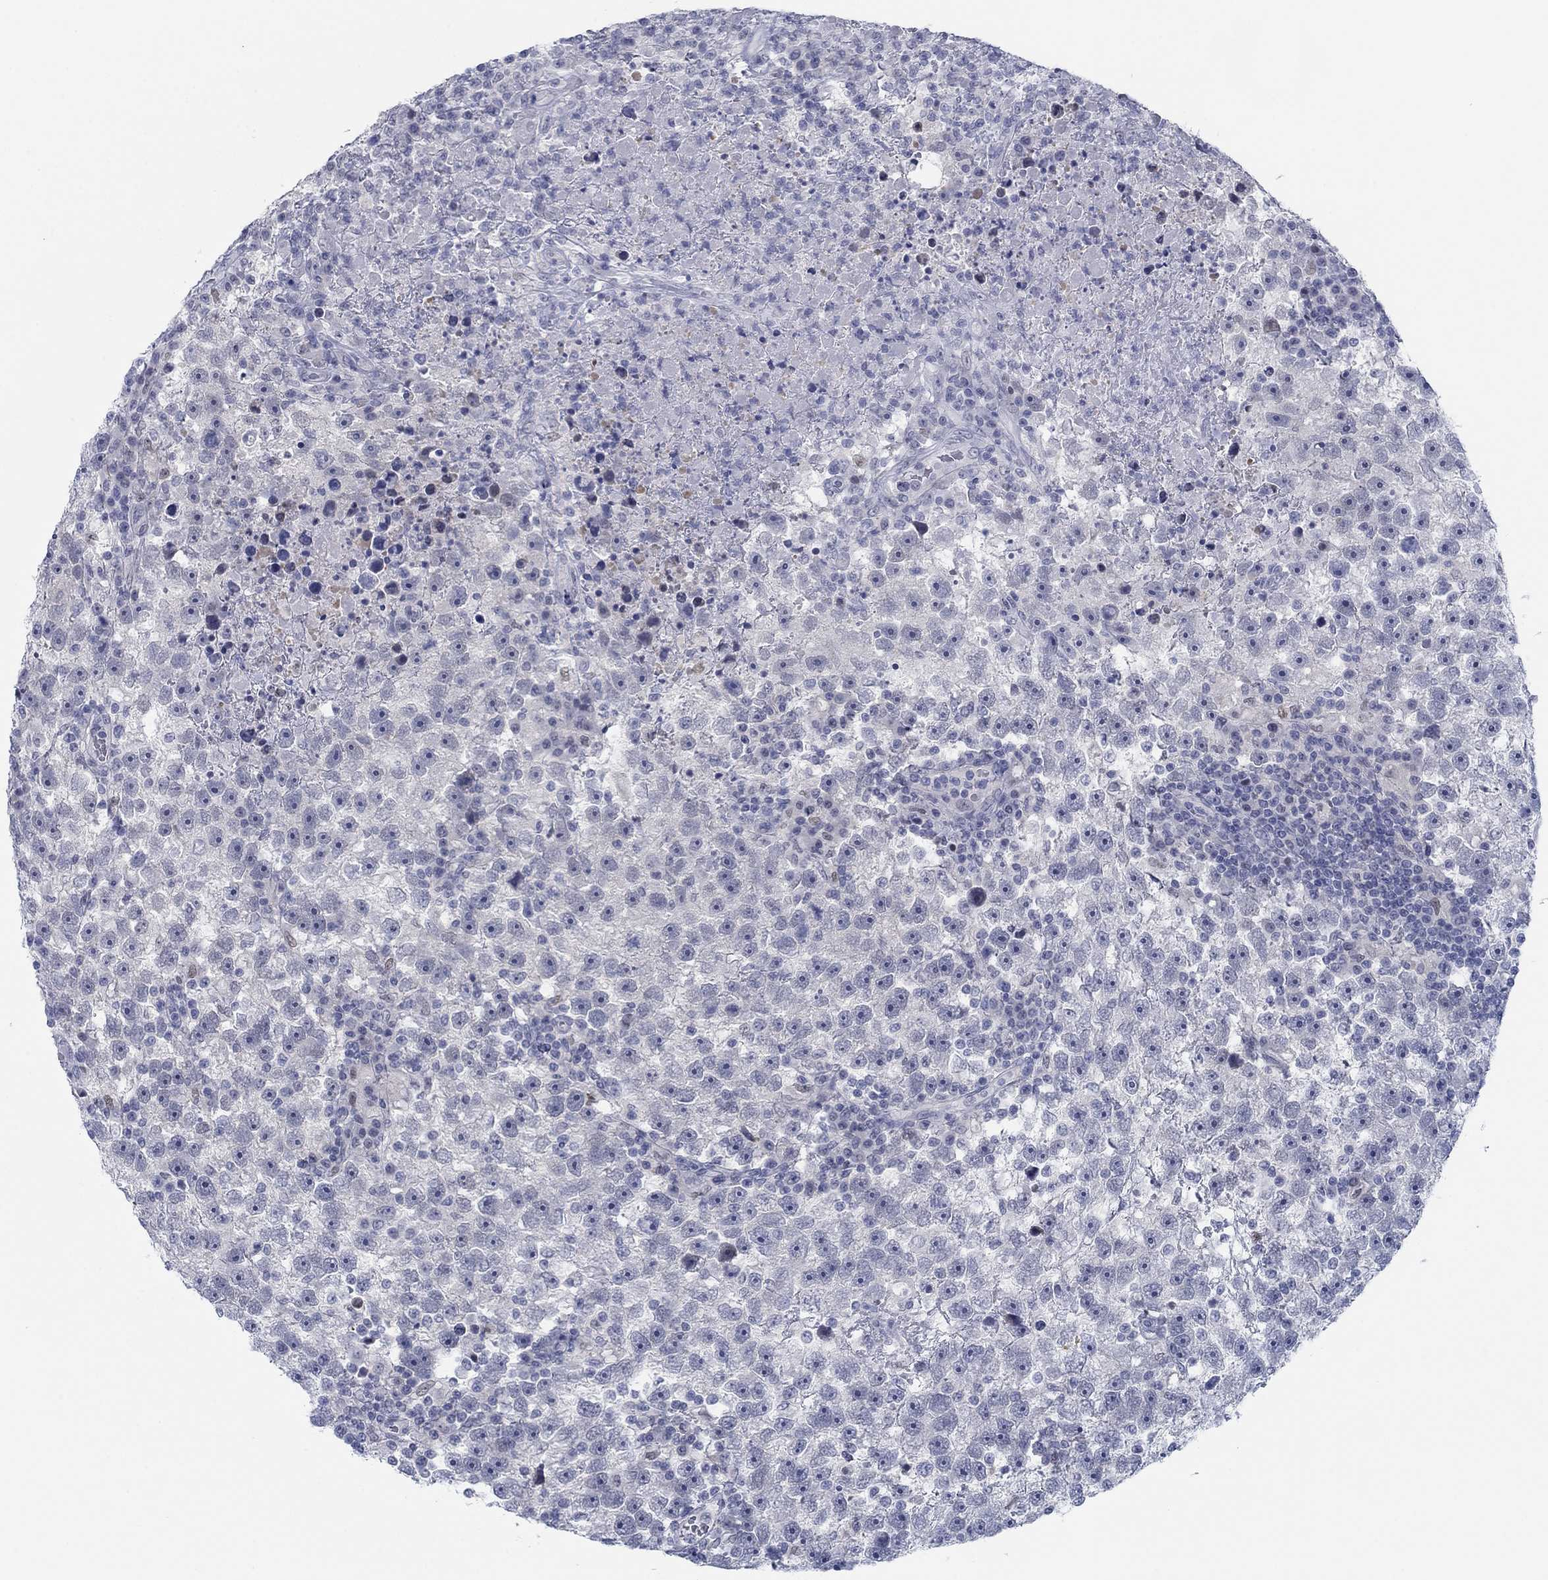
{"staining": {"intensity": "negative", "quantity": "none", "location": "none"}, "tissue": "testis cancer", "cell_type": "Tumor cells", "image_type": "cancer", "snomed": [{"axis": "morphology", "description": "Seminoma, NOS"}, {"axis": "topography", "description": "Testis"}], "caption": "Immunohistochemistry micrograph of neoplastic tissue: human seminoma (testis) stained with DAB exhibits no significant protein positivity in tumor cells.", "gene": "DNAL1", "patient": {"sex": "male", "age": 47}}